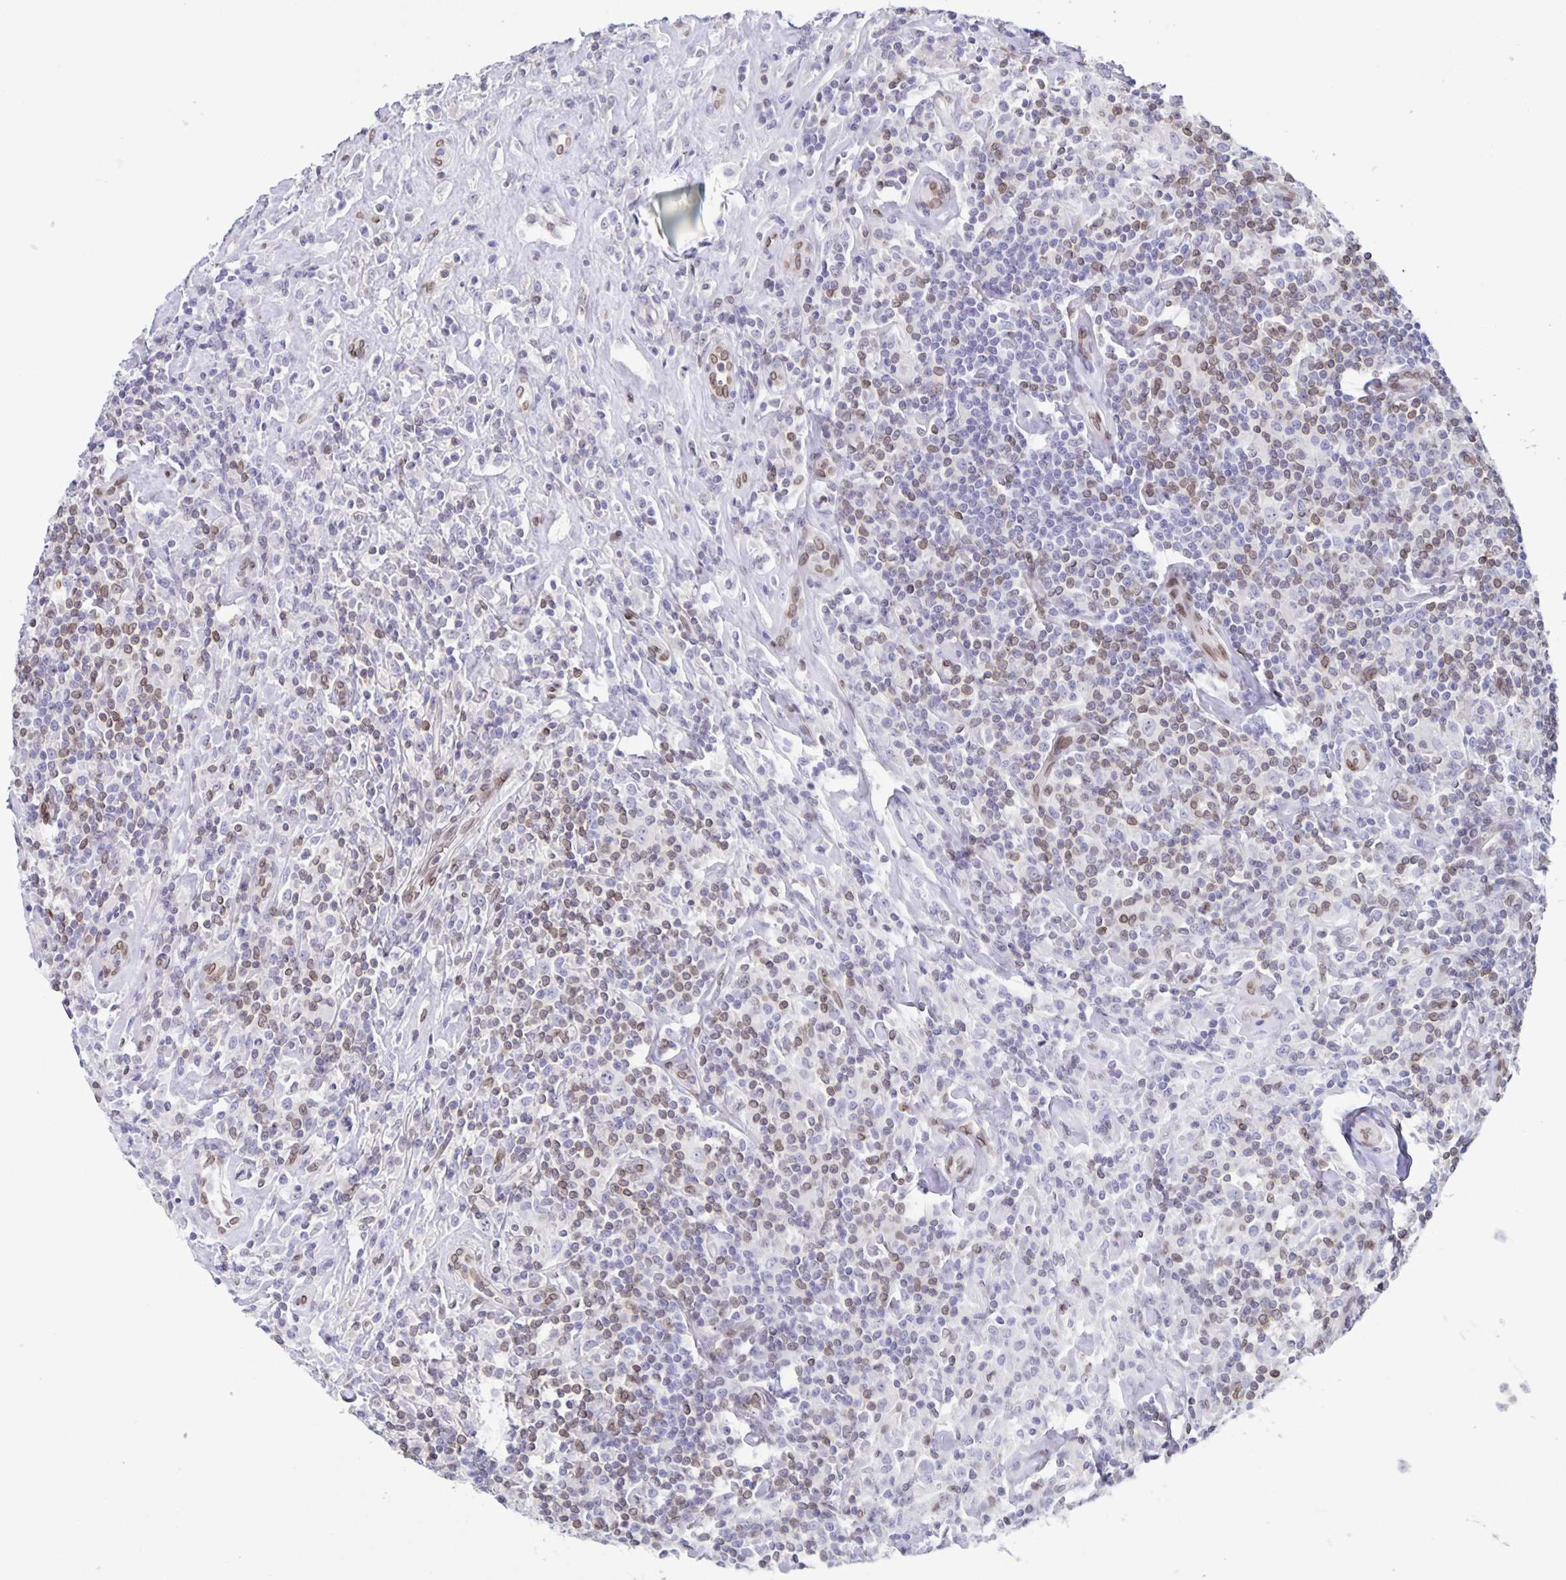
{"staining": {"intensity": "negative", "quantity": "none", "location": "none"}, "tissue": "lymphoma", "cell_type": "Tumor cells", "image_type": "cancer", "snomed": [{"axis": "morphology", "description": "Hodgkin's disease, NOS"}, {"axis": "morphology", "description": "Hodgkin's lymphoma, nodular sclerosis"}, {"axis": "topography", "description": "Lymph node"}], "caption": "Immunohistochemistry micrograph of neoplastic tissue: lymphoma stained with DAB shows no significant protein staining in tumor cells.", "gene": "SYNE2", "patient": {"sex": "female", "age": 10}}